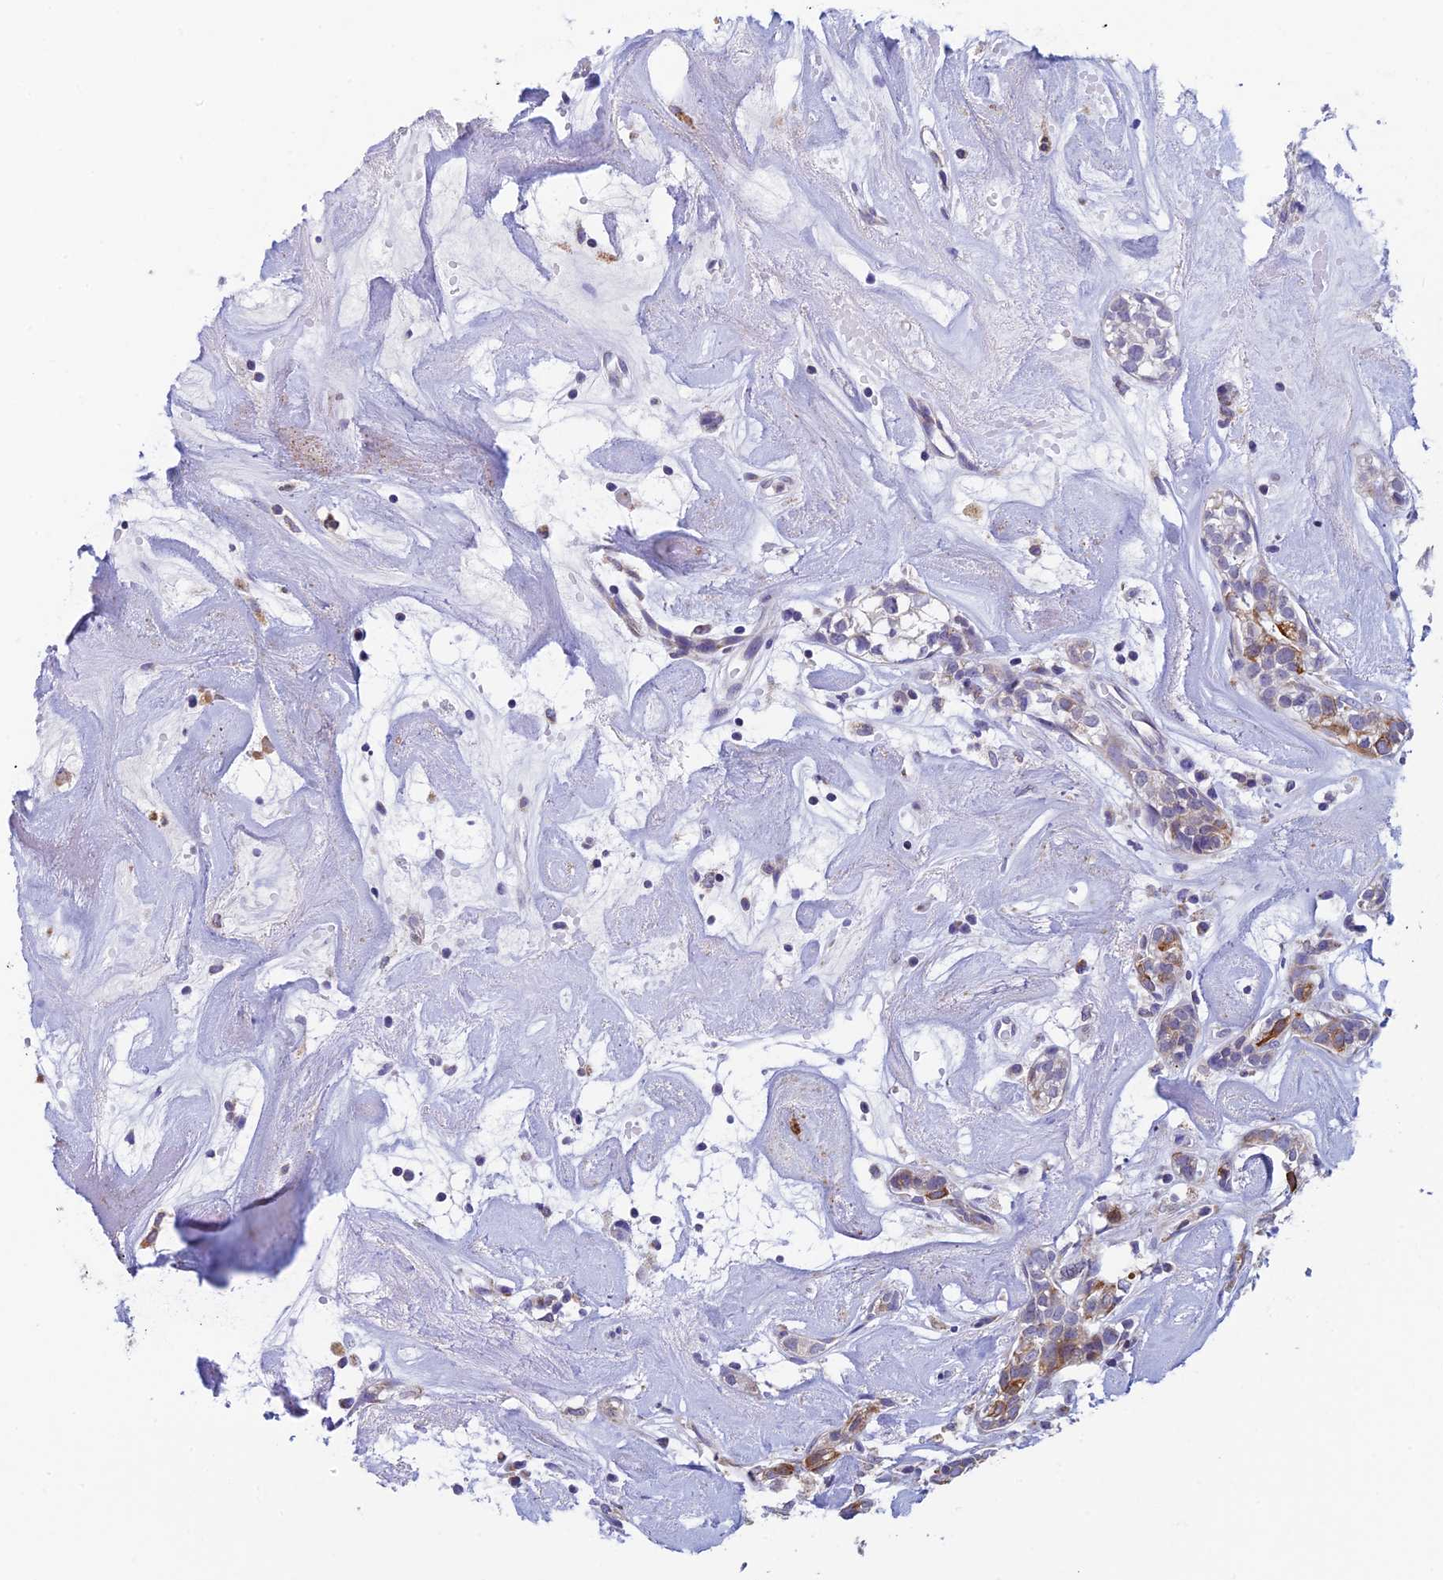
{"staining": {"intensity": "moderate", "quantity": "<25%", "location": "cytoplasmic/membranous"}, "tissue": "head and neck cancer", "cell_type": "Tumor cells", "image_type": "cancer", "snomed": [{"axis": "morphology", "description": "Adenocarcinoma, NOS"}, {"axis": "topography", "description": "Salivary gland"}, {"axis": "topography", "description": "Head-Neck"}], "caption": "Immunohistochemical staining of human adenocarcinoma (head and neck) shows low levels of moderate cytoplasmic/membranous protein staining in approximately <25% of tumor cells.", "gene": "REXO5", "patient": {"sex": "female", "age": 65}}